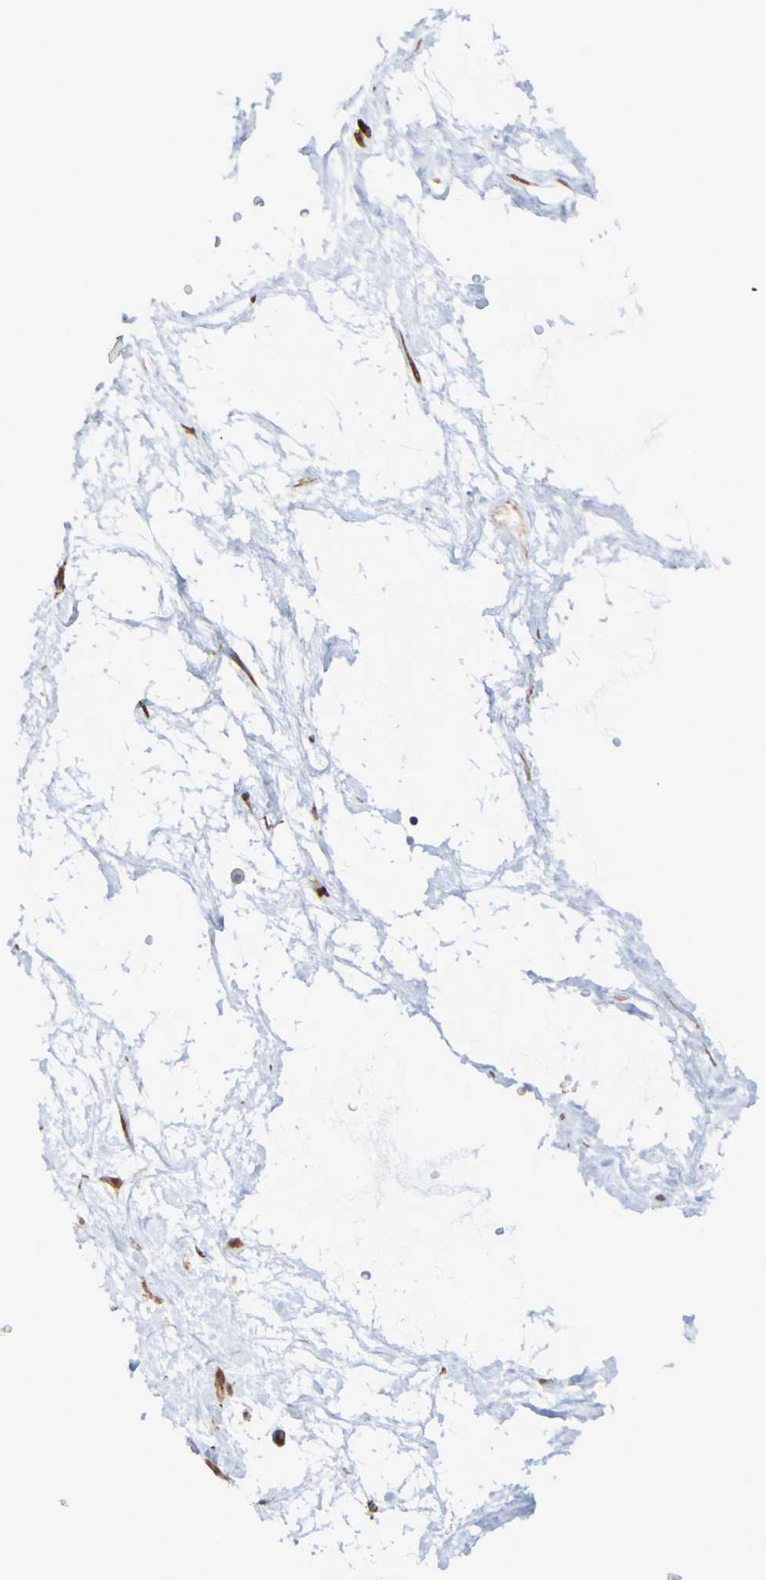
{"staining": {"intensity": "moderate", "quantity": ">75%", "location": "cytoplasmic/membranous"}, "tissue": "nasopharynx", "cell_type": "Respiratory epithelial cells", "image_type": "normal", "snomed": [{"axis": "morphology", "description": "Normal tissue, NOS"}, {"axis": "morphology", "description": "Inflammation, NOS"}, {"axis": "topography", "description": "Nasopharynx"}], "caption": "Moderate cytoplasmic/membranous staining for a protein is appreciated in approximately >75% of respiratory epithelial cells of benign nasopharynx using IHC.", "gene": "SCRG1", "patient": {"sex": "male", "age": 48}}